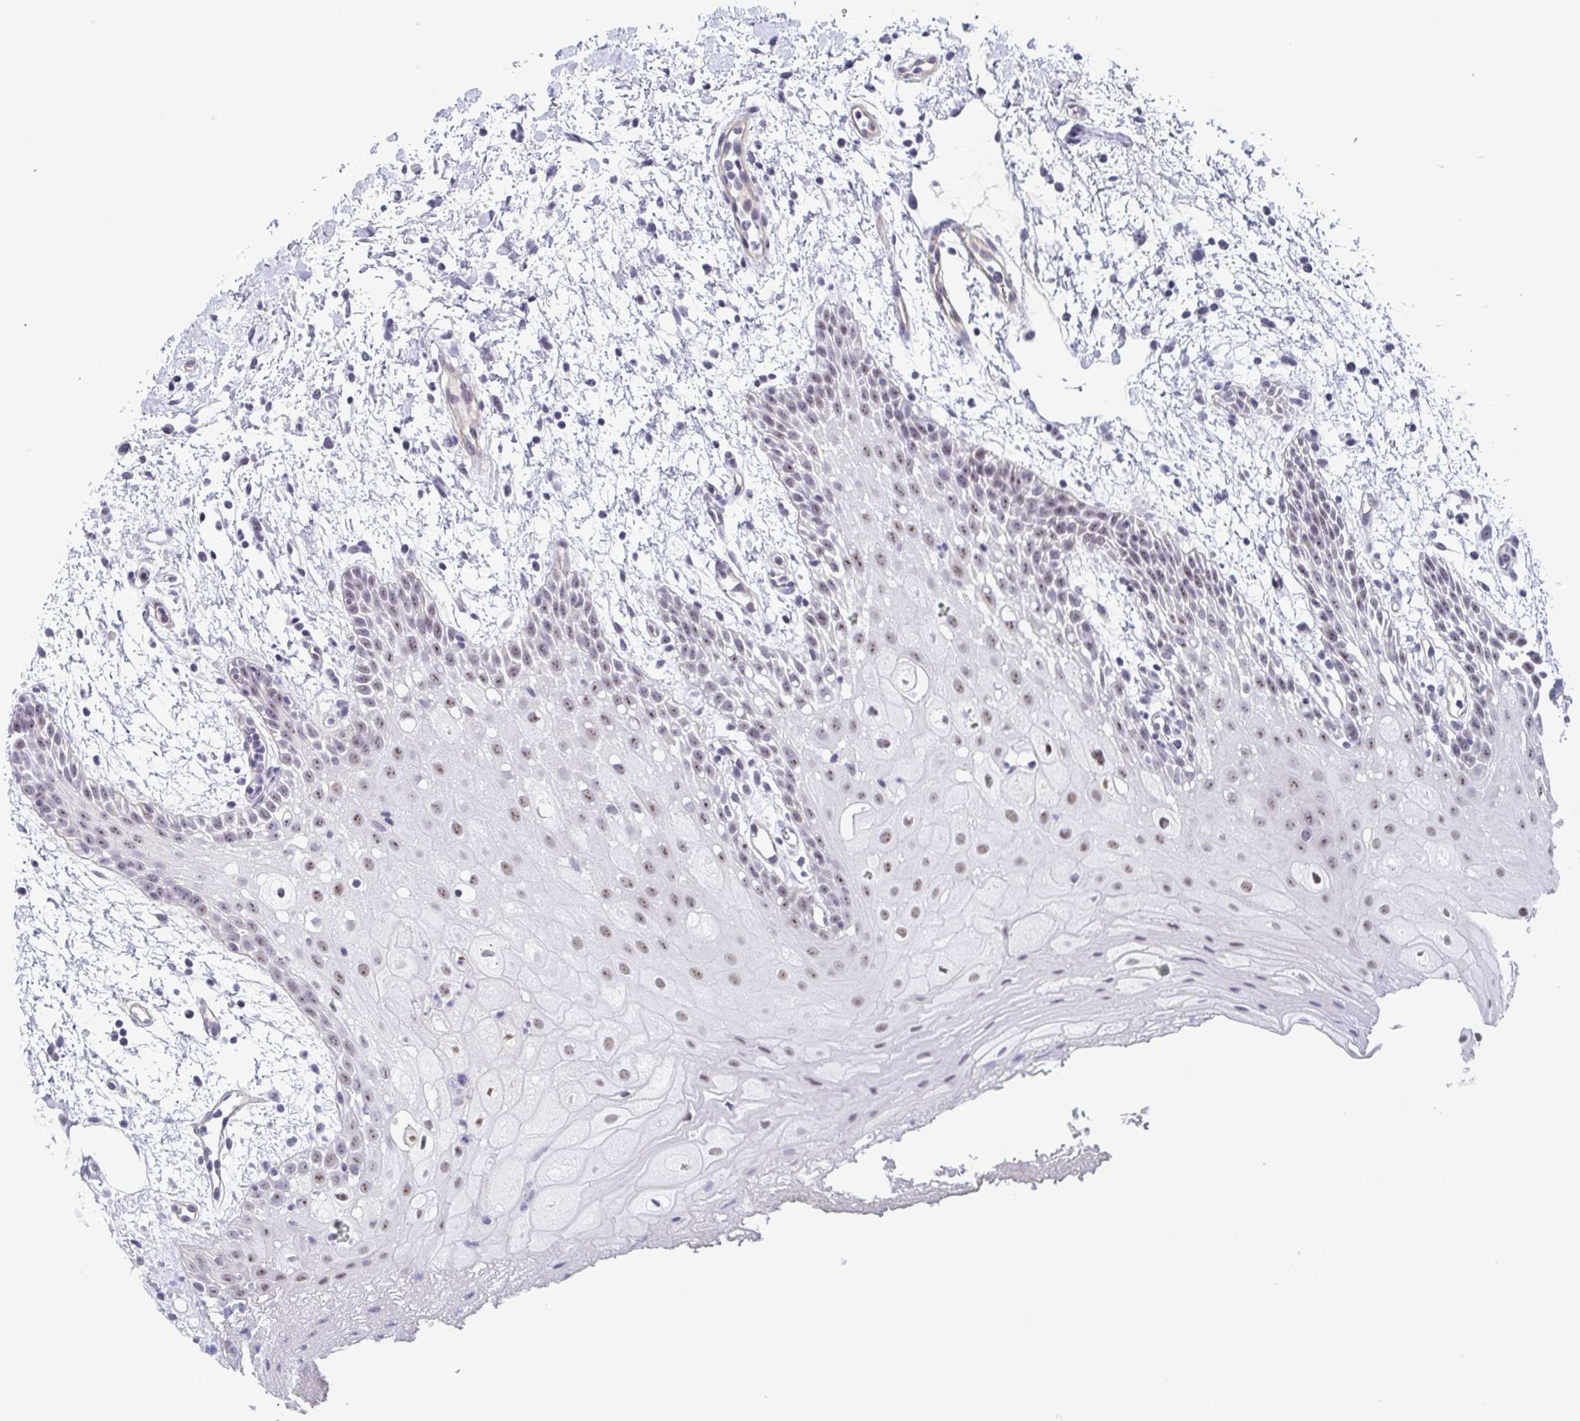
{"staining": {"intensity": "weak", "quantity": "25%-75%", "location": "nuclear"}, "tissue": "oral mucosa", "cell_type": "Squamous epithelial cells", "image_type": "normal", "snomed": [{"axis": "morphology", "description": "Normal tissue, NOS"}, {"axis": "morphology", "description": "Squamous cell carcinoma, NOS"}, {"axis": "topography", "description": "Oral tissue"}, {"axis": "topography", "description": "Tounge, NOS"}, {"axis": "topography", "description": "Head-Neck"}], "caption": "Immunohistochemical staining of unremarkable oral mucosa exhibits 25%-75% levels of weak nuclear protein expression in about 25%-75% of squamous epithelial cells.", "gene": "EXOSC7", "patient": {"sex": "male", "age": 62}}